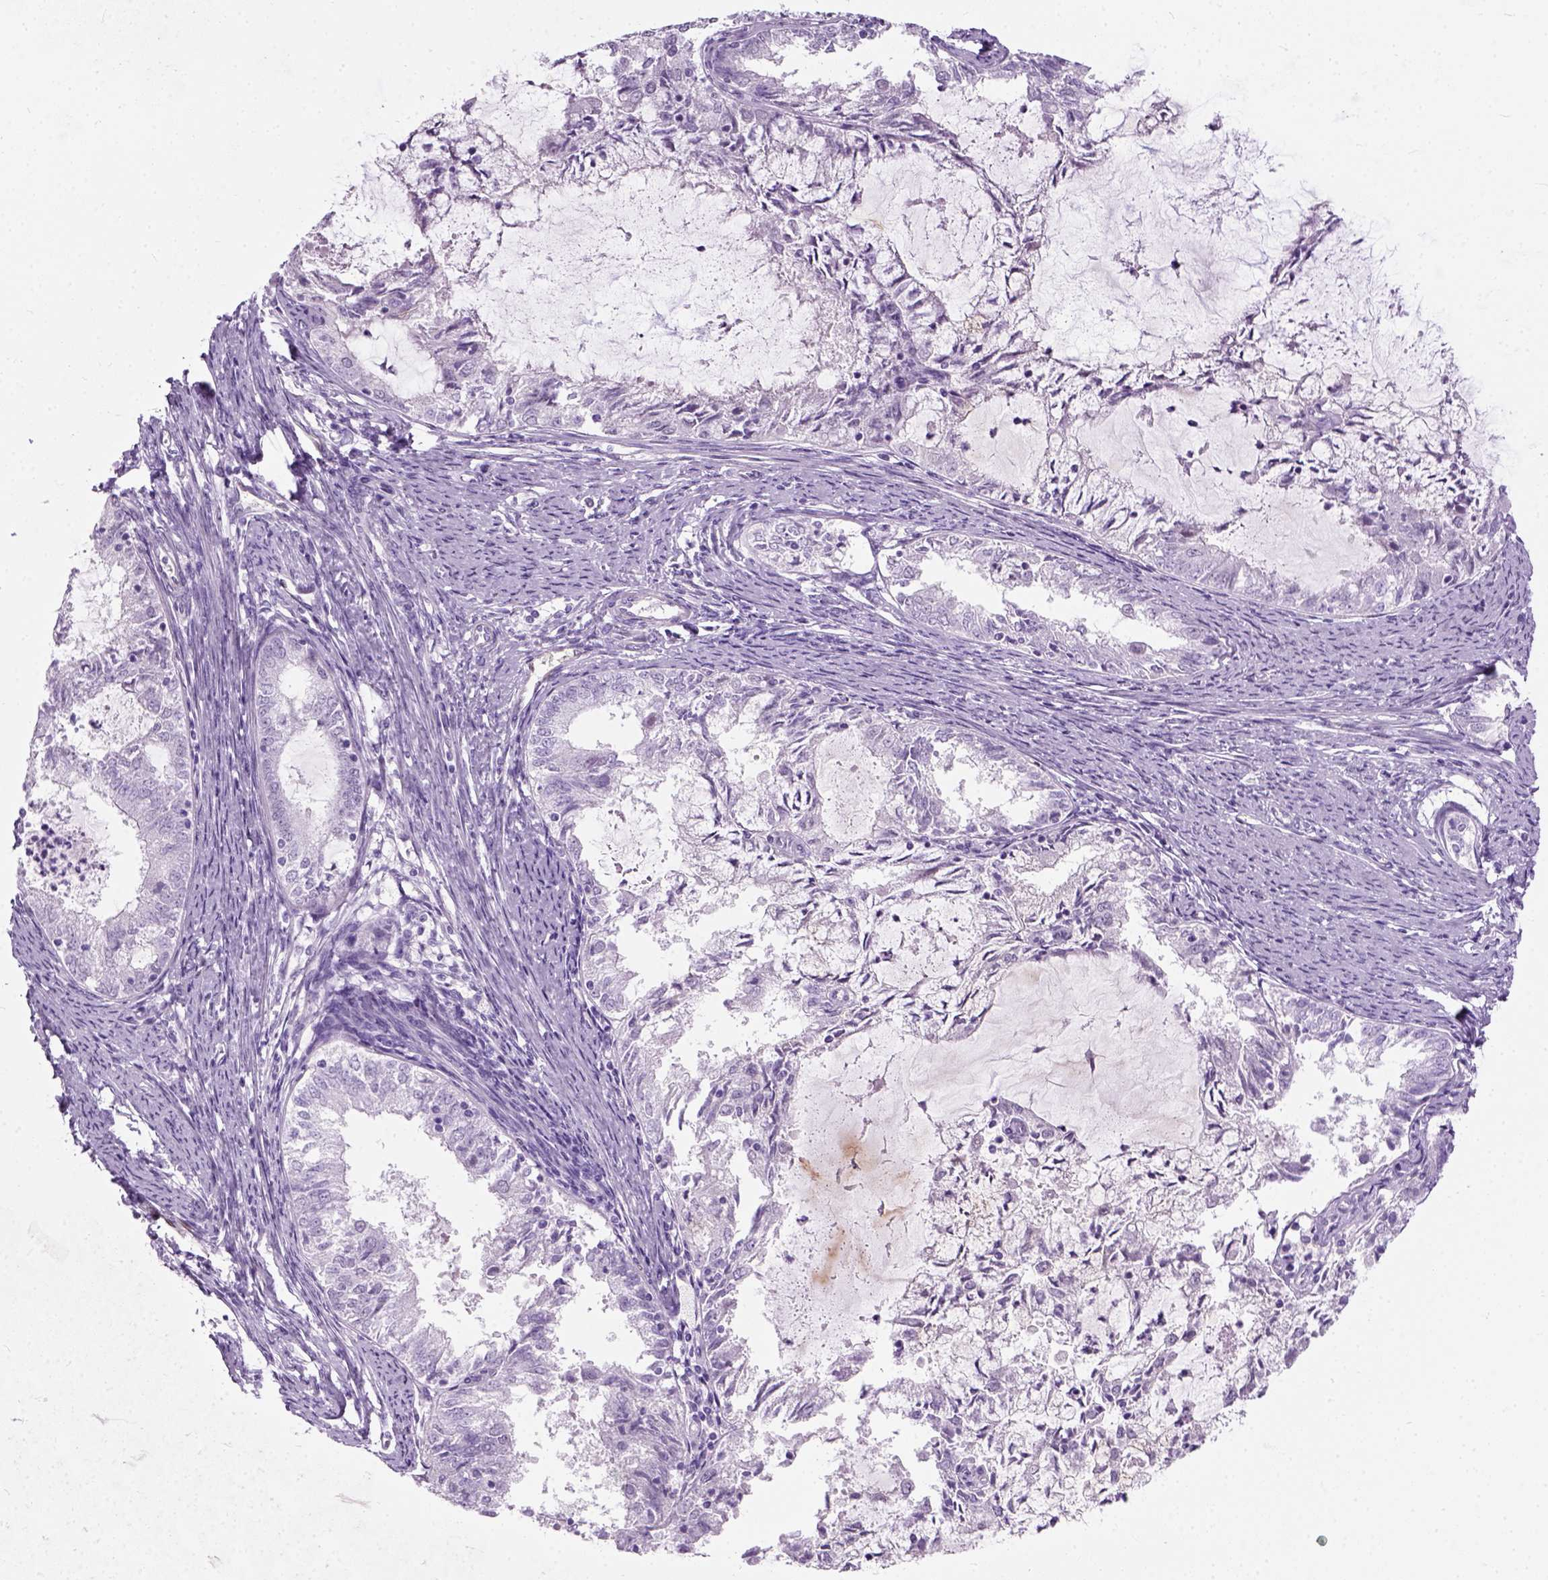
{"staining": {"intensity": "negative", "quantity": "none", "location": "none"}, "tissue": "endometrial cancer", "cell_type": "Tumor cells", "image_type": "cancer", "snomed": [{"axis": "morphology", "description": "Adenocarcinoma, NOS"}, {"axis": "topography", "description": "Endometrium"}], "caption": "IHC photomicrograph of neoplastic tissue: human endometrial cancer stained with DAB demonstrates no significant protein expression in tumor cells.", "gene": "AXDND1", "patient": {"sex": "female", "age": 57}}